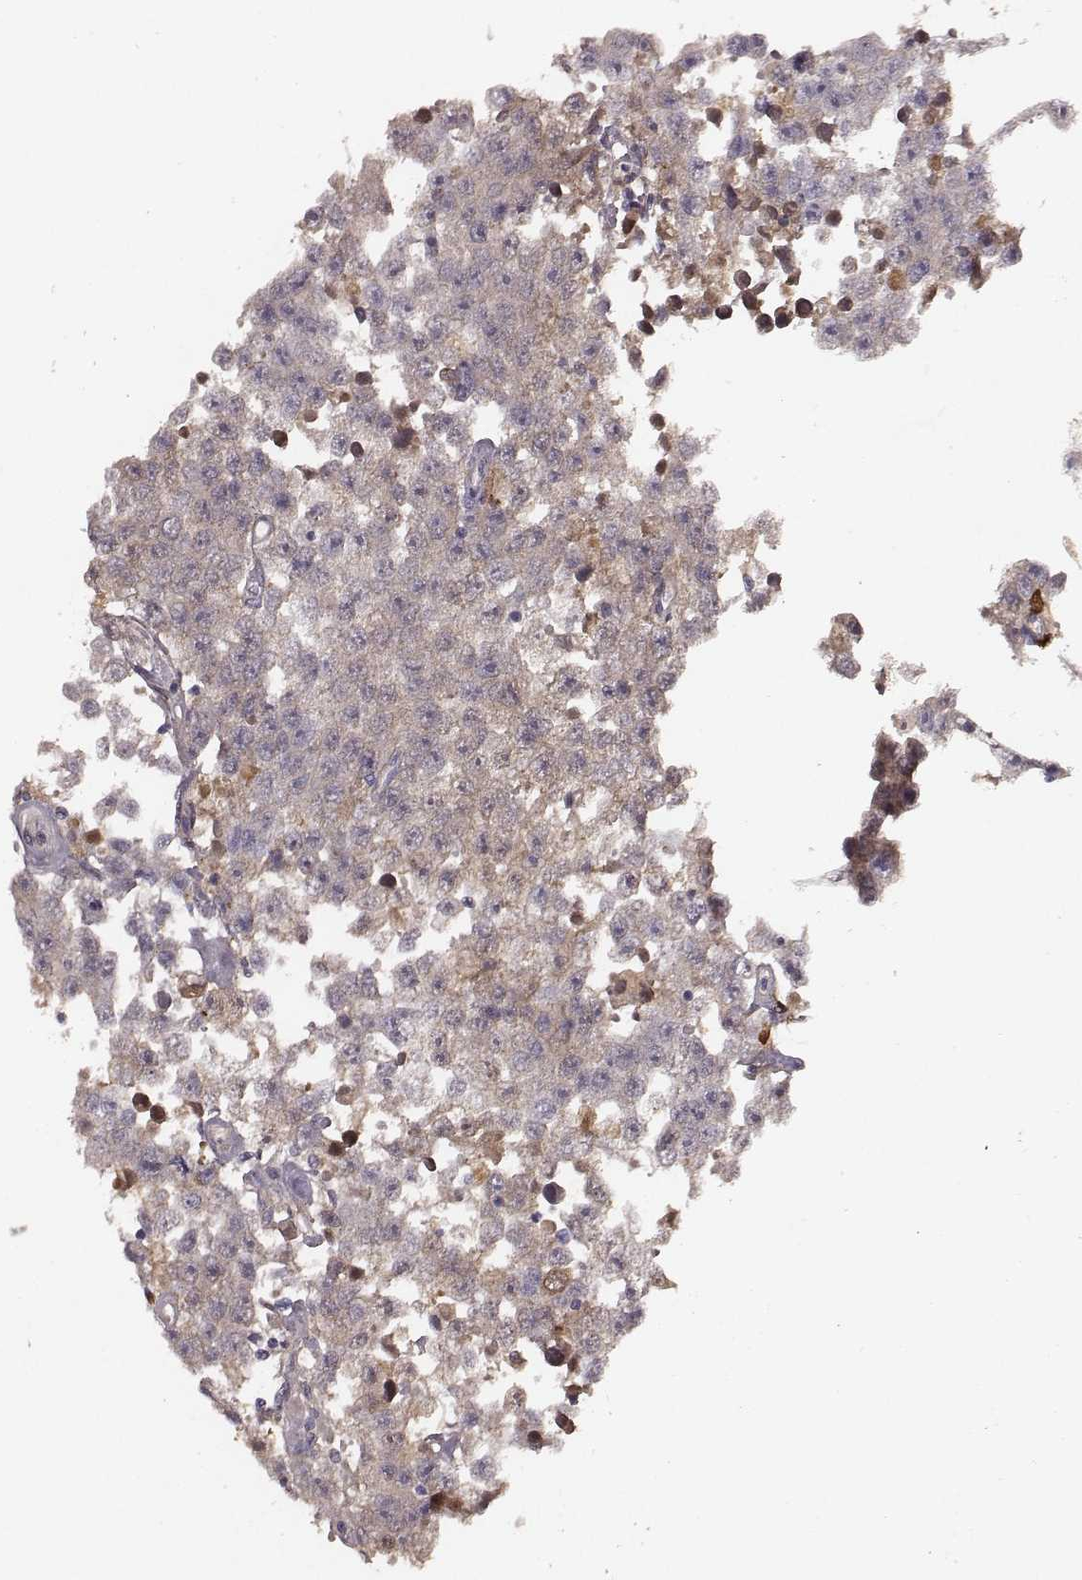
{"staining": {"intensity": "negative", "quantity": "none", "location": "none"}, "tissue": "testis cancer", "cell_type": "Tumor cells", "image_type": "cancer", "snomed": [{"axis": "morphology", "description": "Seminoma, NOS"}, {"axis": "topography", "description": "Testis"}], "caption": "High magnification brightfield microscopy of testis seminoma stained with DAB (brown) and counterstained with hematoxylin (blue): tumor cells show no significant expression.", "gene": "SLC22A6", "patient": {"sex": "male", "age": 52}}